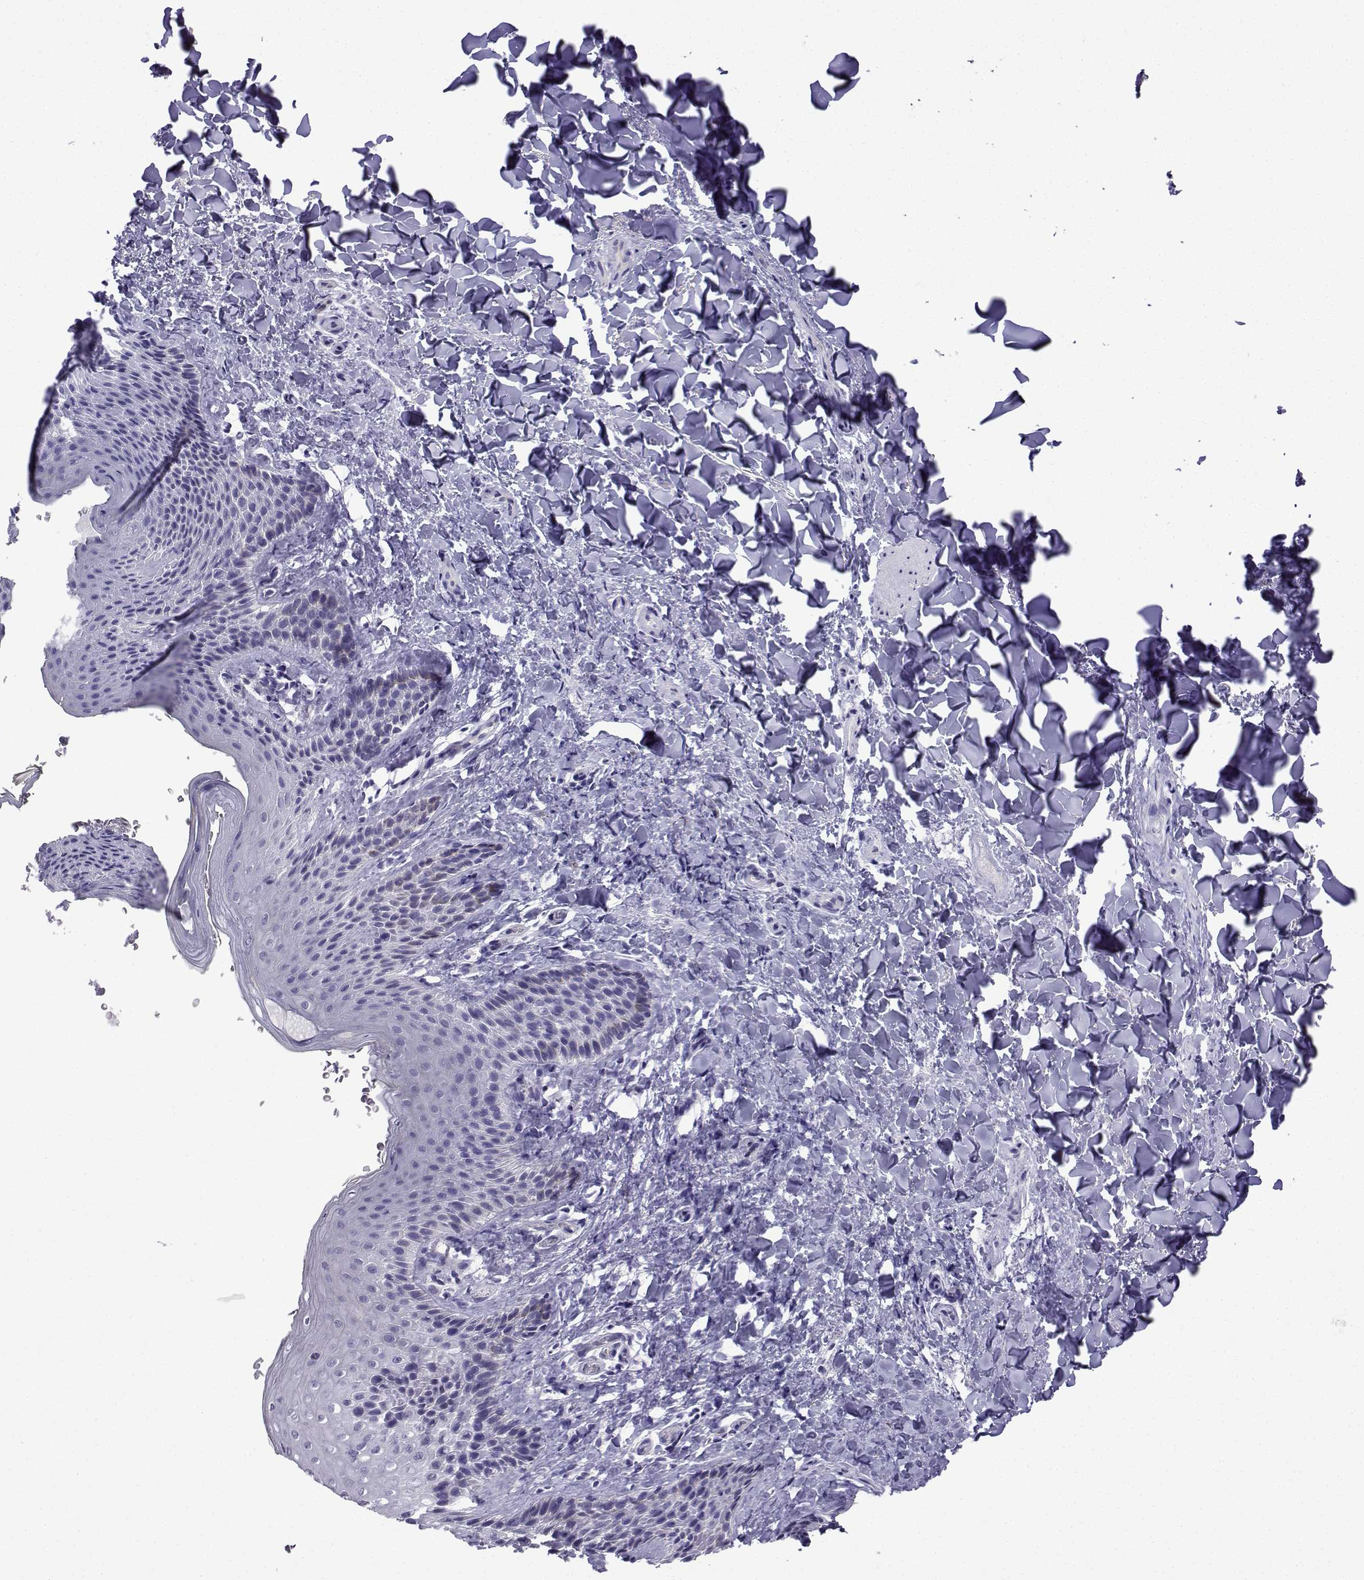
{"staining": {"intensity": "negative", "quantity": "none", "location": "none"}, "tissue": "skin", "cell_type": "Epidermal cells", "image_type": "normal", "snomed": [{"axis": "morphology", "description": "Normal tissue, NOS"}, {"axis": "topography", "description": "Anal"}], "caption": "High power microscopy photomicrograph of an immunohistochemistry histopathology image of unremarkable skin, revealing no significant positivity in epidermal cells. The staining was performed using DAB (3,3'-diaminobenzidine) to visualize the protein expression in brown, while the nuclei were stained in blue with hematoxylin (Magnification: 20x).", "gene": "CFAP70", "patient": {"sex": "male", "age": 36}}